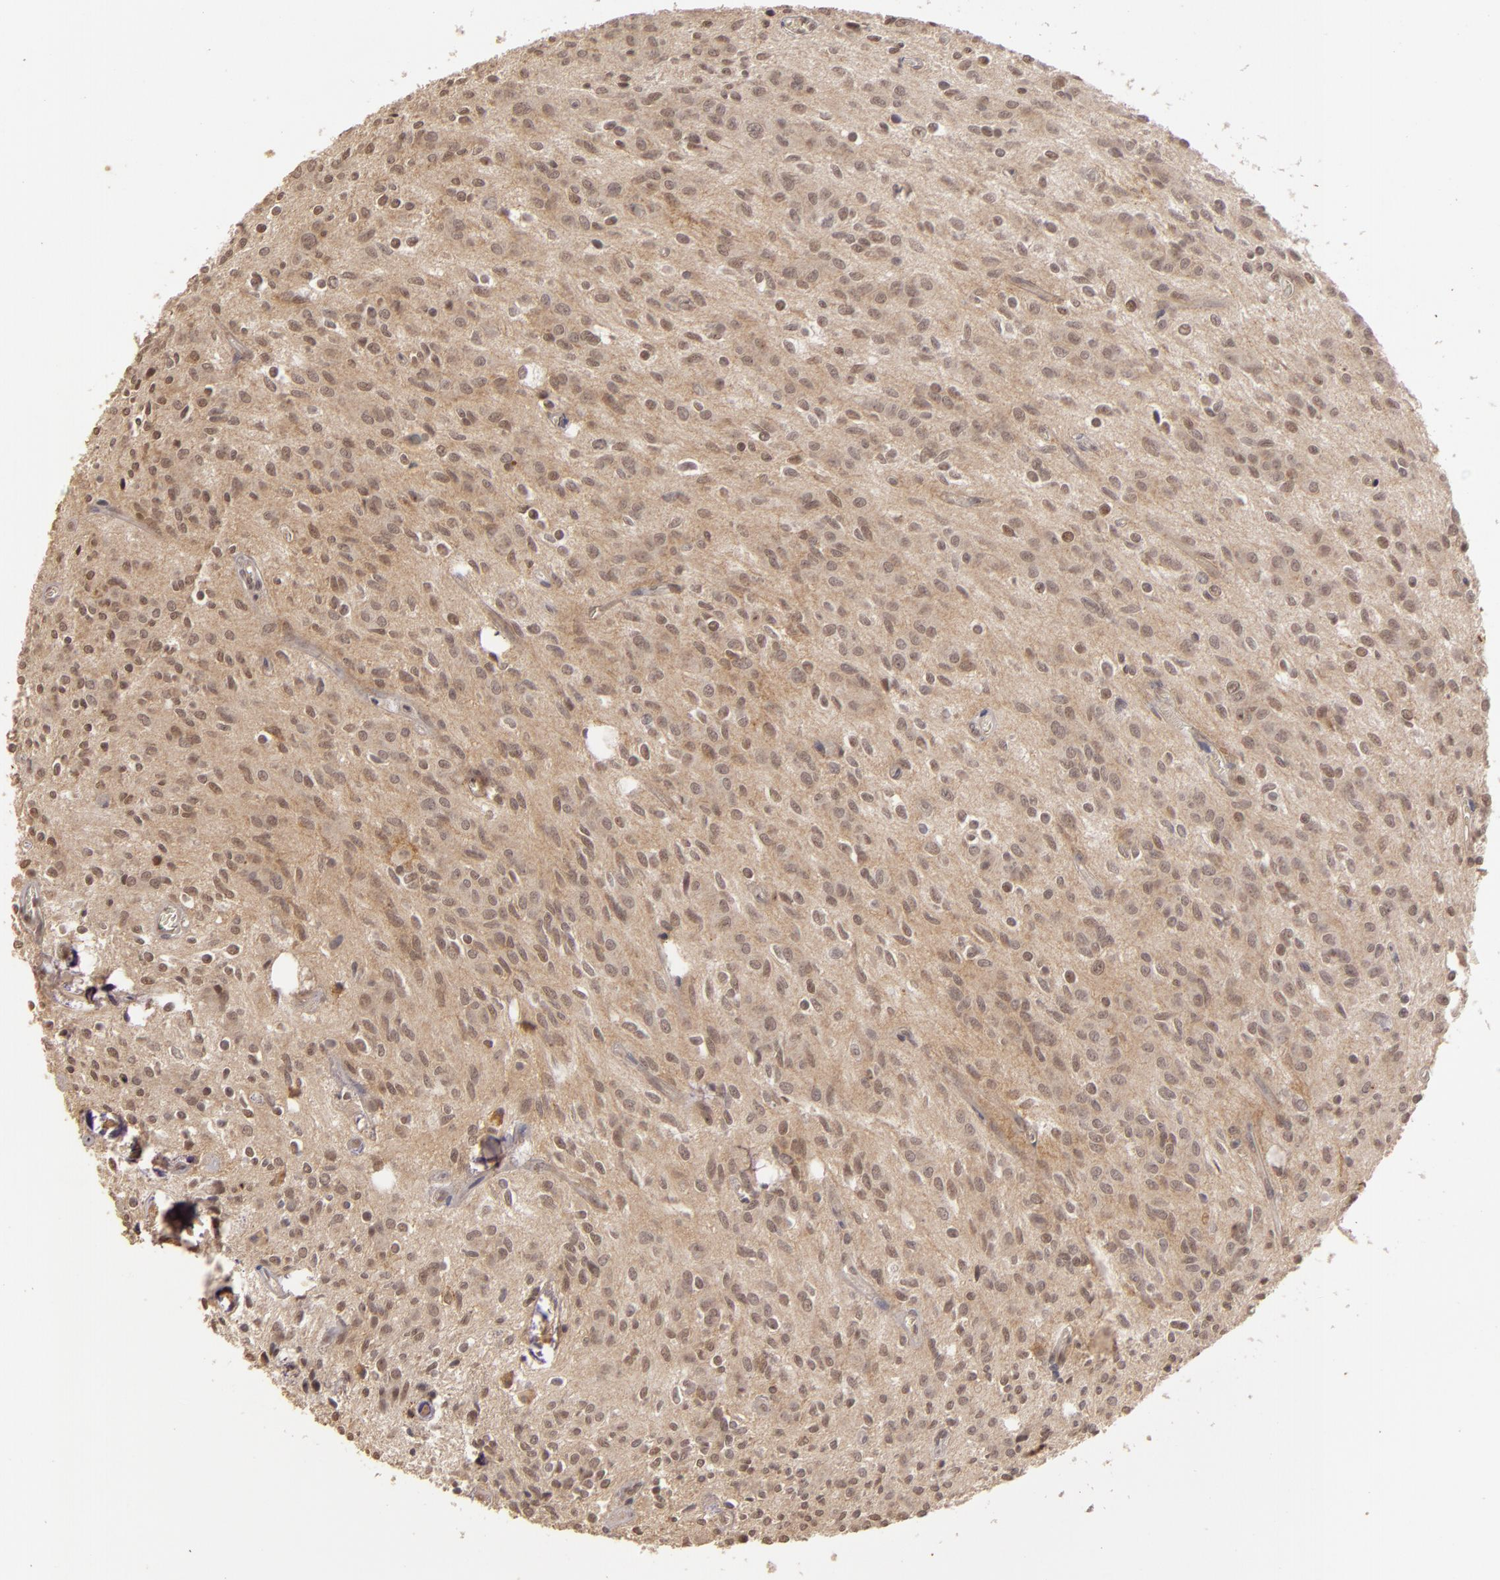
{"staining": {"intensity": "weak", "quantity": "25%-75%", "location": "cytoplasmic/membranous"}, "tissue": "glioma", "cell_type": "Tumor cells", "image_type": "cancer", "snomed": [{"axis": "morphology", "description": "Glioma, malignant, Low grade"}, {"axis": "topography", "description": "Brain"}], "caption": "Glioma stained with immunohistochemistry (IHC) demonstrates weak cytoplasmic/membranous staining in approximately 25%-75% of tumor cells. Immunohistochemistry (ihc) stains the protein in brown and the nuclei are stained blue.", "gene": "DFFA", "patient": {"sex": "female", "age": 15}}